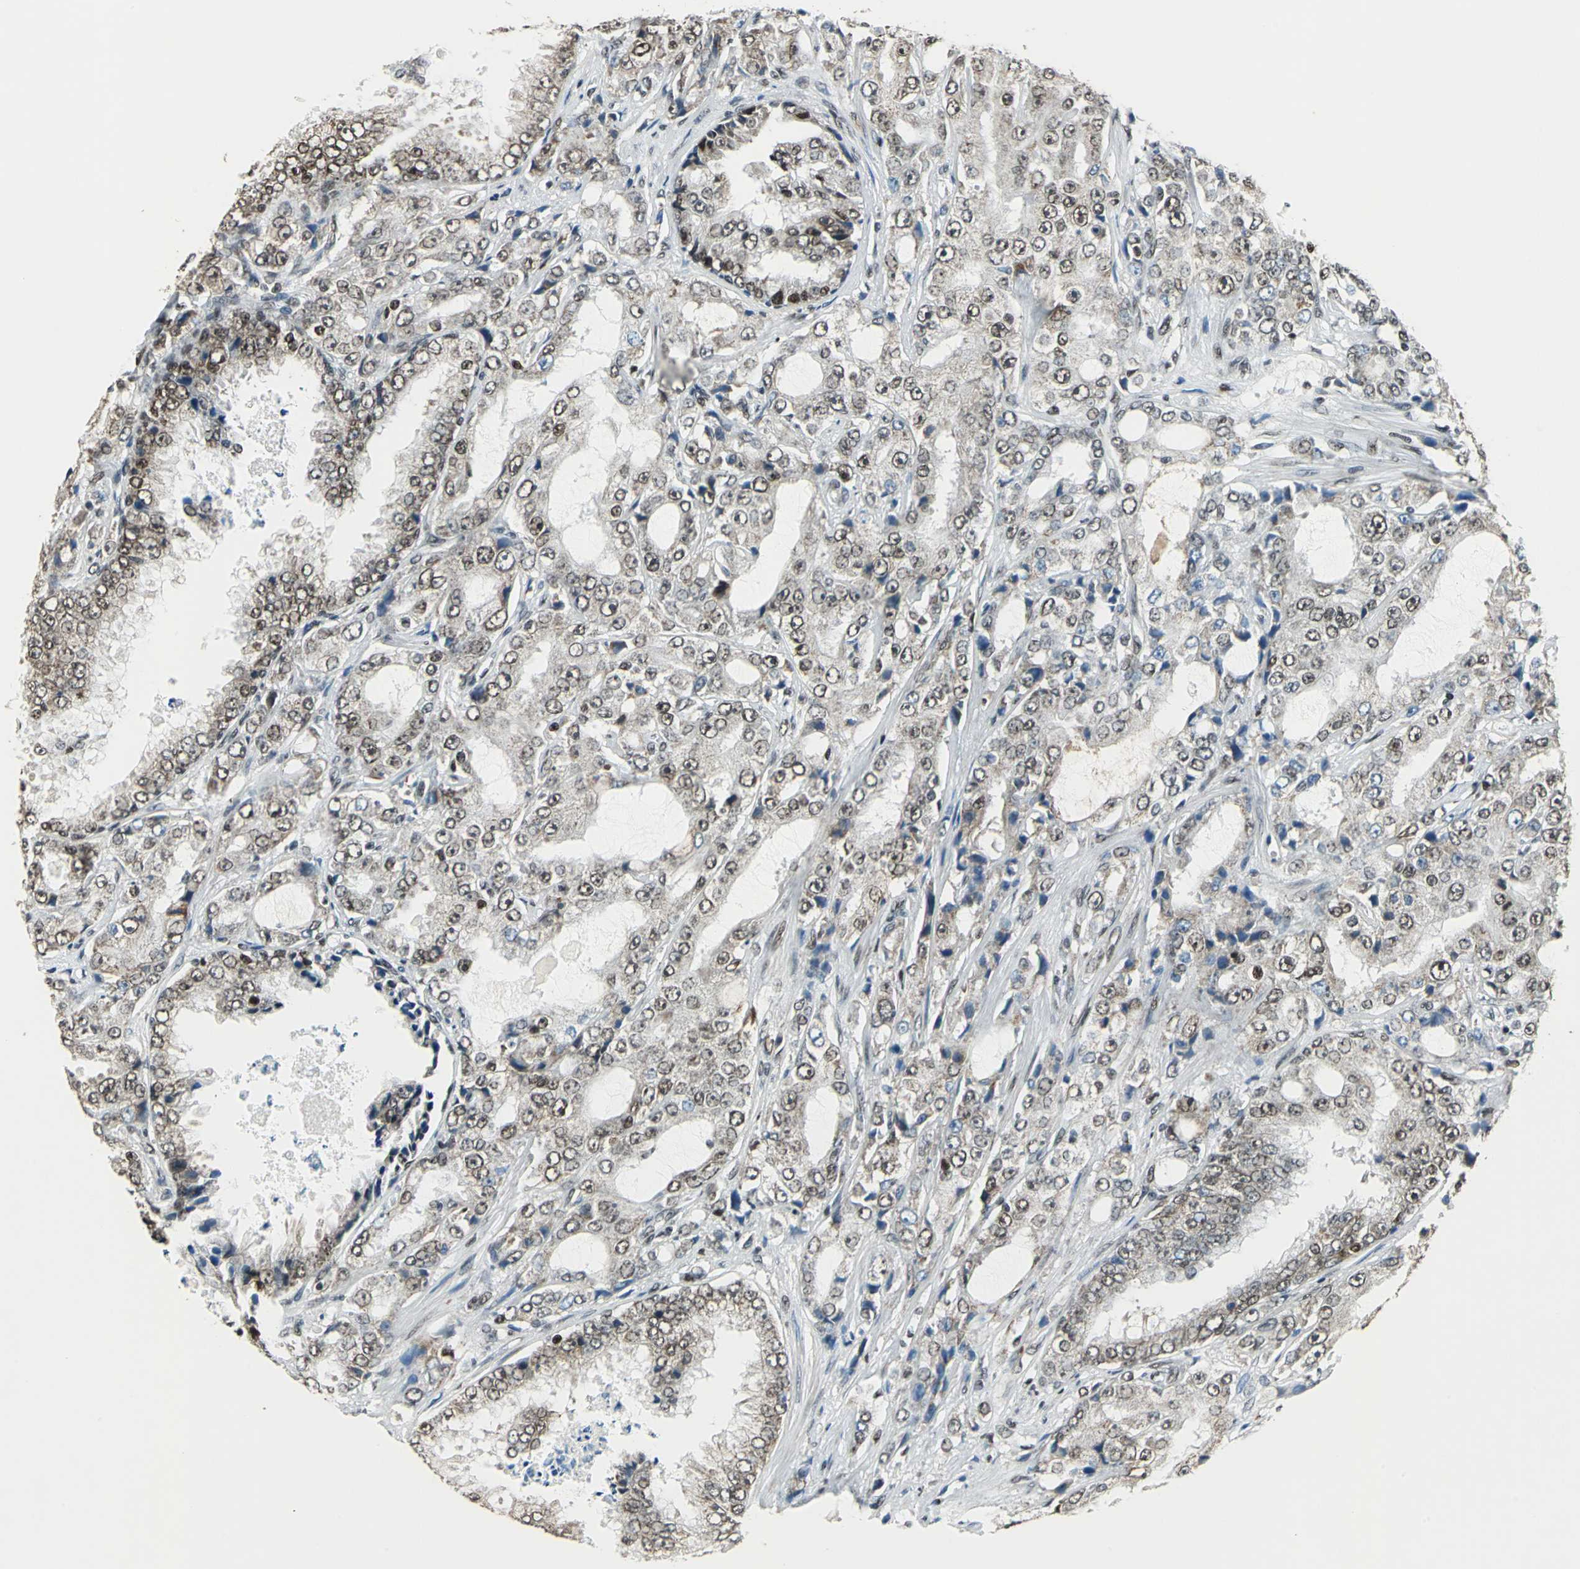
{"staining": {"intensity": "strong", "quantity": ">75%", "location": "nuclear"}, "tissue": "prostate cancer", "cell_type": "Tumor cells", "image_type": "cancer", "snomed": [{"axis": "morphology", "description": "Adenocarcinoma, High grade"}, {"axis": "topography", "description": "Prostate"}], "caption": "About >75% of tumor cells in adenocarcinoma (high-grade) (prostate) exhibit strong nuclear protein positivity as visualized by brown immunohistochemical staining.", "gene": "BCLAF1", "patient": {"sex": "male", "age": 73}}